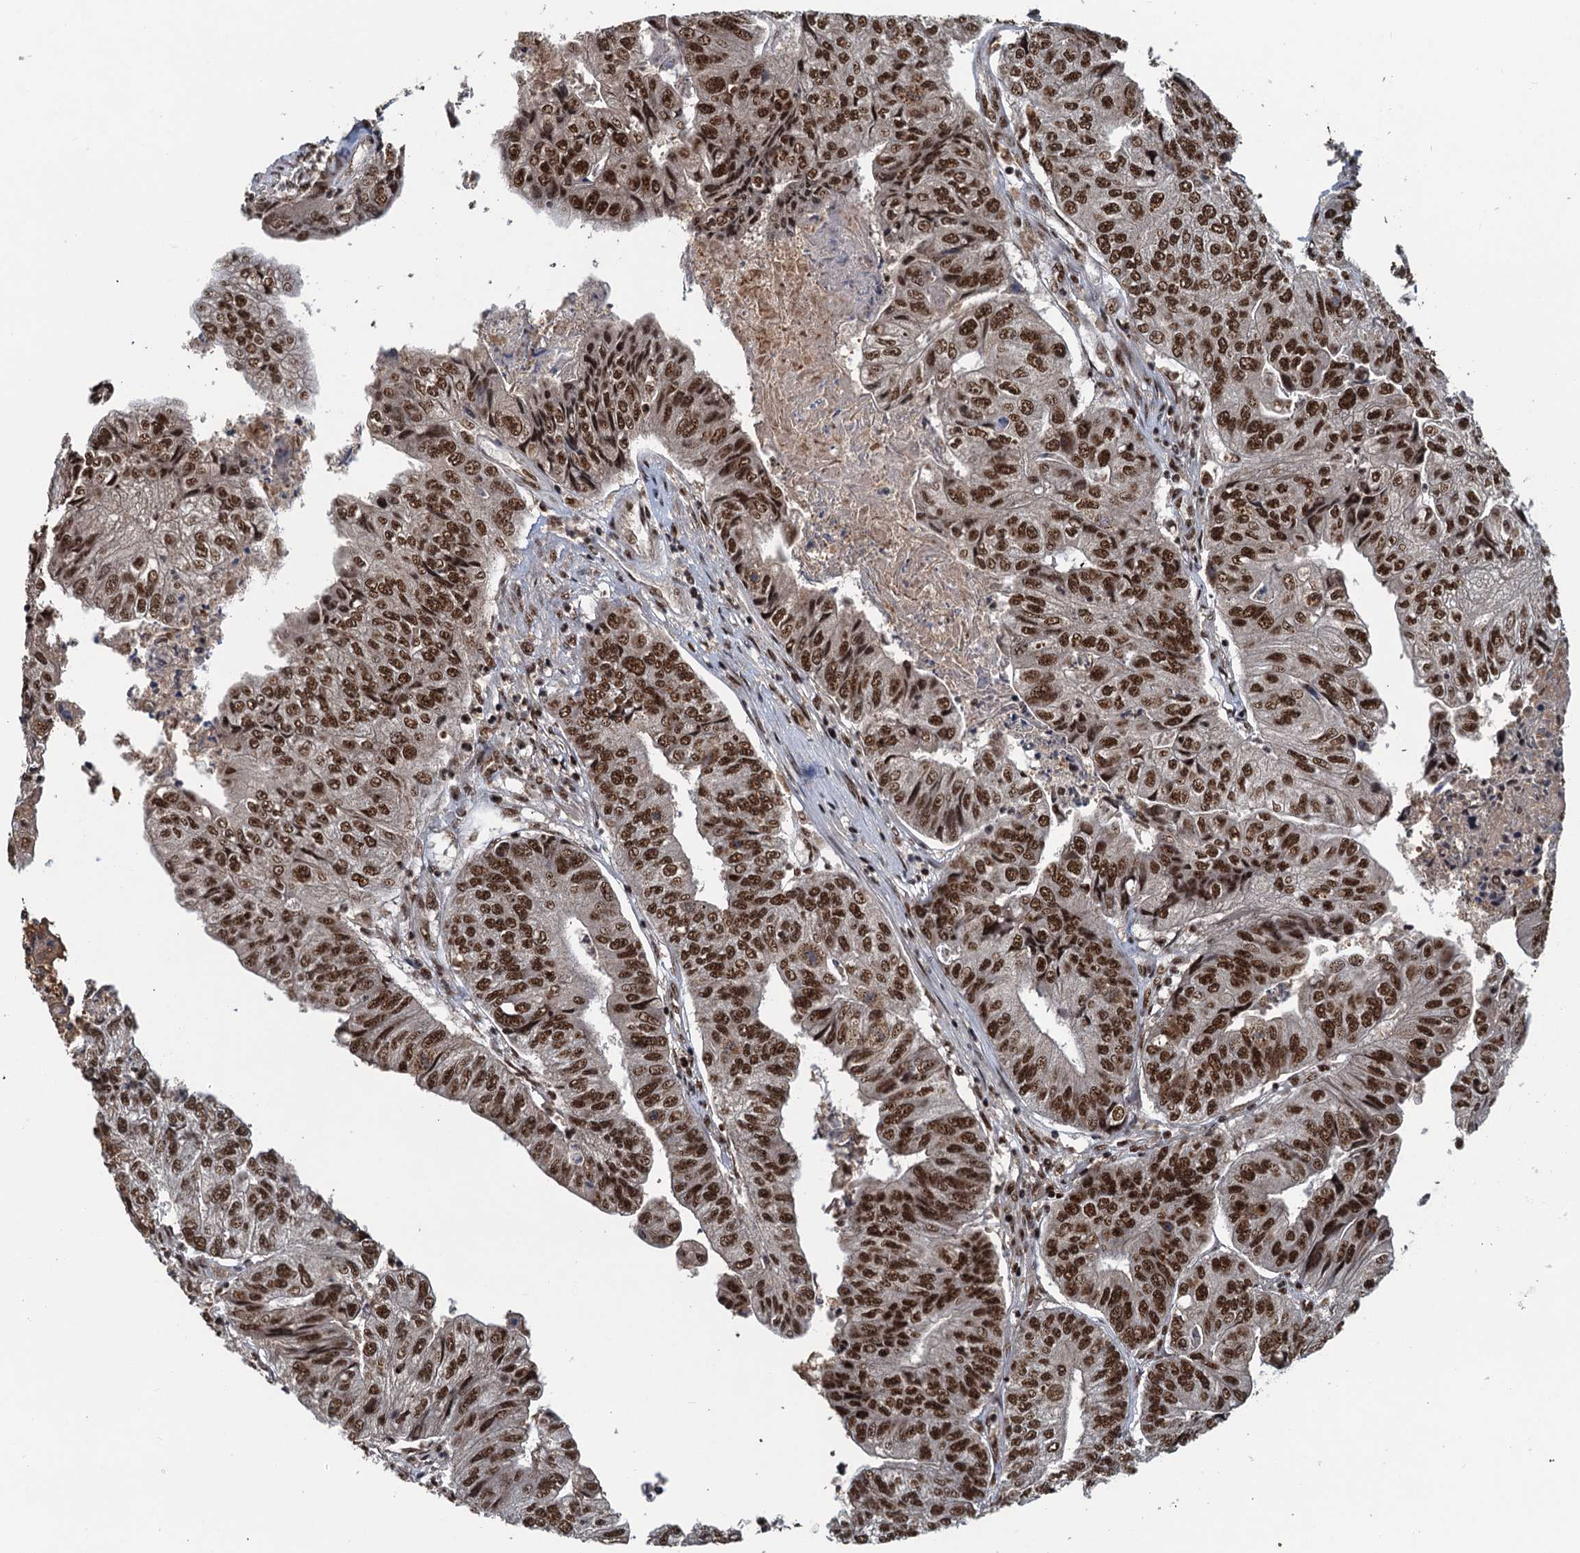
{"staining": {"intensity": "moderate", "quantity": ">75%", "location": "nuclear"}, "tissue": "colorectal cancer", "cell_type": "Tumor cells", "image_type": "cancer", "snomed": [{"axis": "morphology", "description": "Adenocarcinoma, NOS"}, {"axis": "topography", "description": "Colon"}], "caption": "Moderate nuclear positivity for a protein is seen in about >75% of tumor cells of colorectal adenocarcinoma using immunohistochemistry.", "gene": "ZC3H18", "patient": {"sex": "female", "age": 67}}